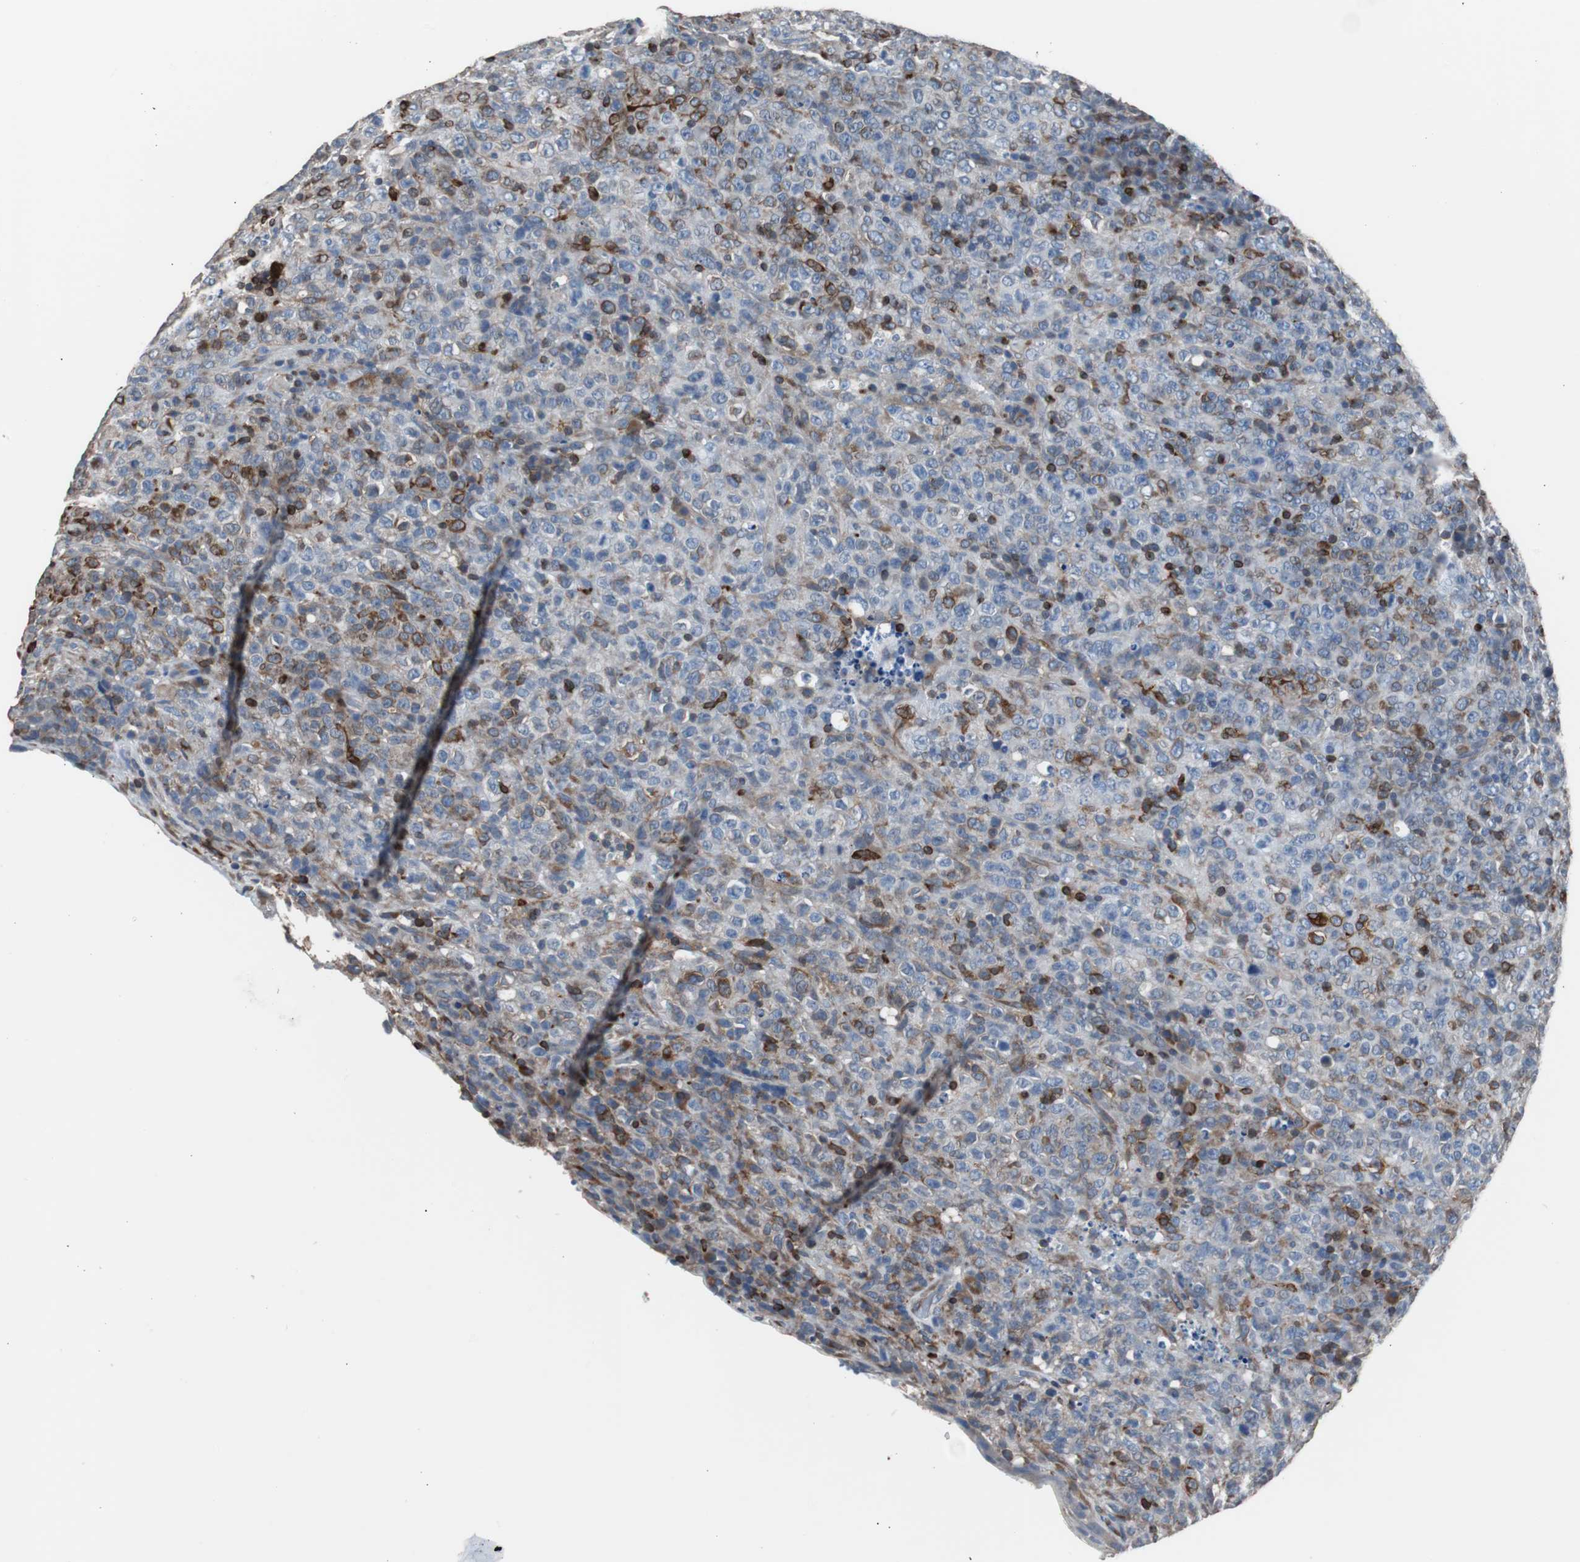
{"staining": {"intensity": "strong", "quantity": "25%-75%", "location": "cytoplasmic/membranous"}, "tissue": "lymphoma", "cell_type": "Tumor cells", "image_type": "cancer", "snomed": [{"axis": "morphology", "description": "Malignant lymphoma, non-Hodgkin's type, High grade"}, {"axis": "topography", "description": "Tonsil"}], "caption": "A brown stain shows strong cytoplasmic/membranous staining of a protein in human high-grade malignant lymphoma, non-Hodgkin's type tumor cells. The staining was performed using DAB (3,3'-diaminobenzidine) to visualize the protein expression in brown, while the nuclei were stained in blue with hematoxylin (Magnification: 20x).", "gene": "PBXIP1", "patient": {"sex": "female", "age": 36}}